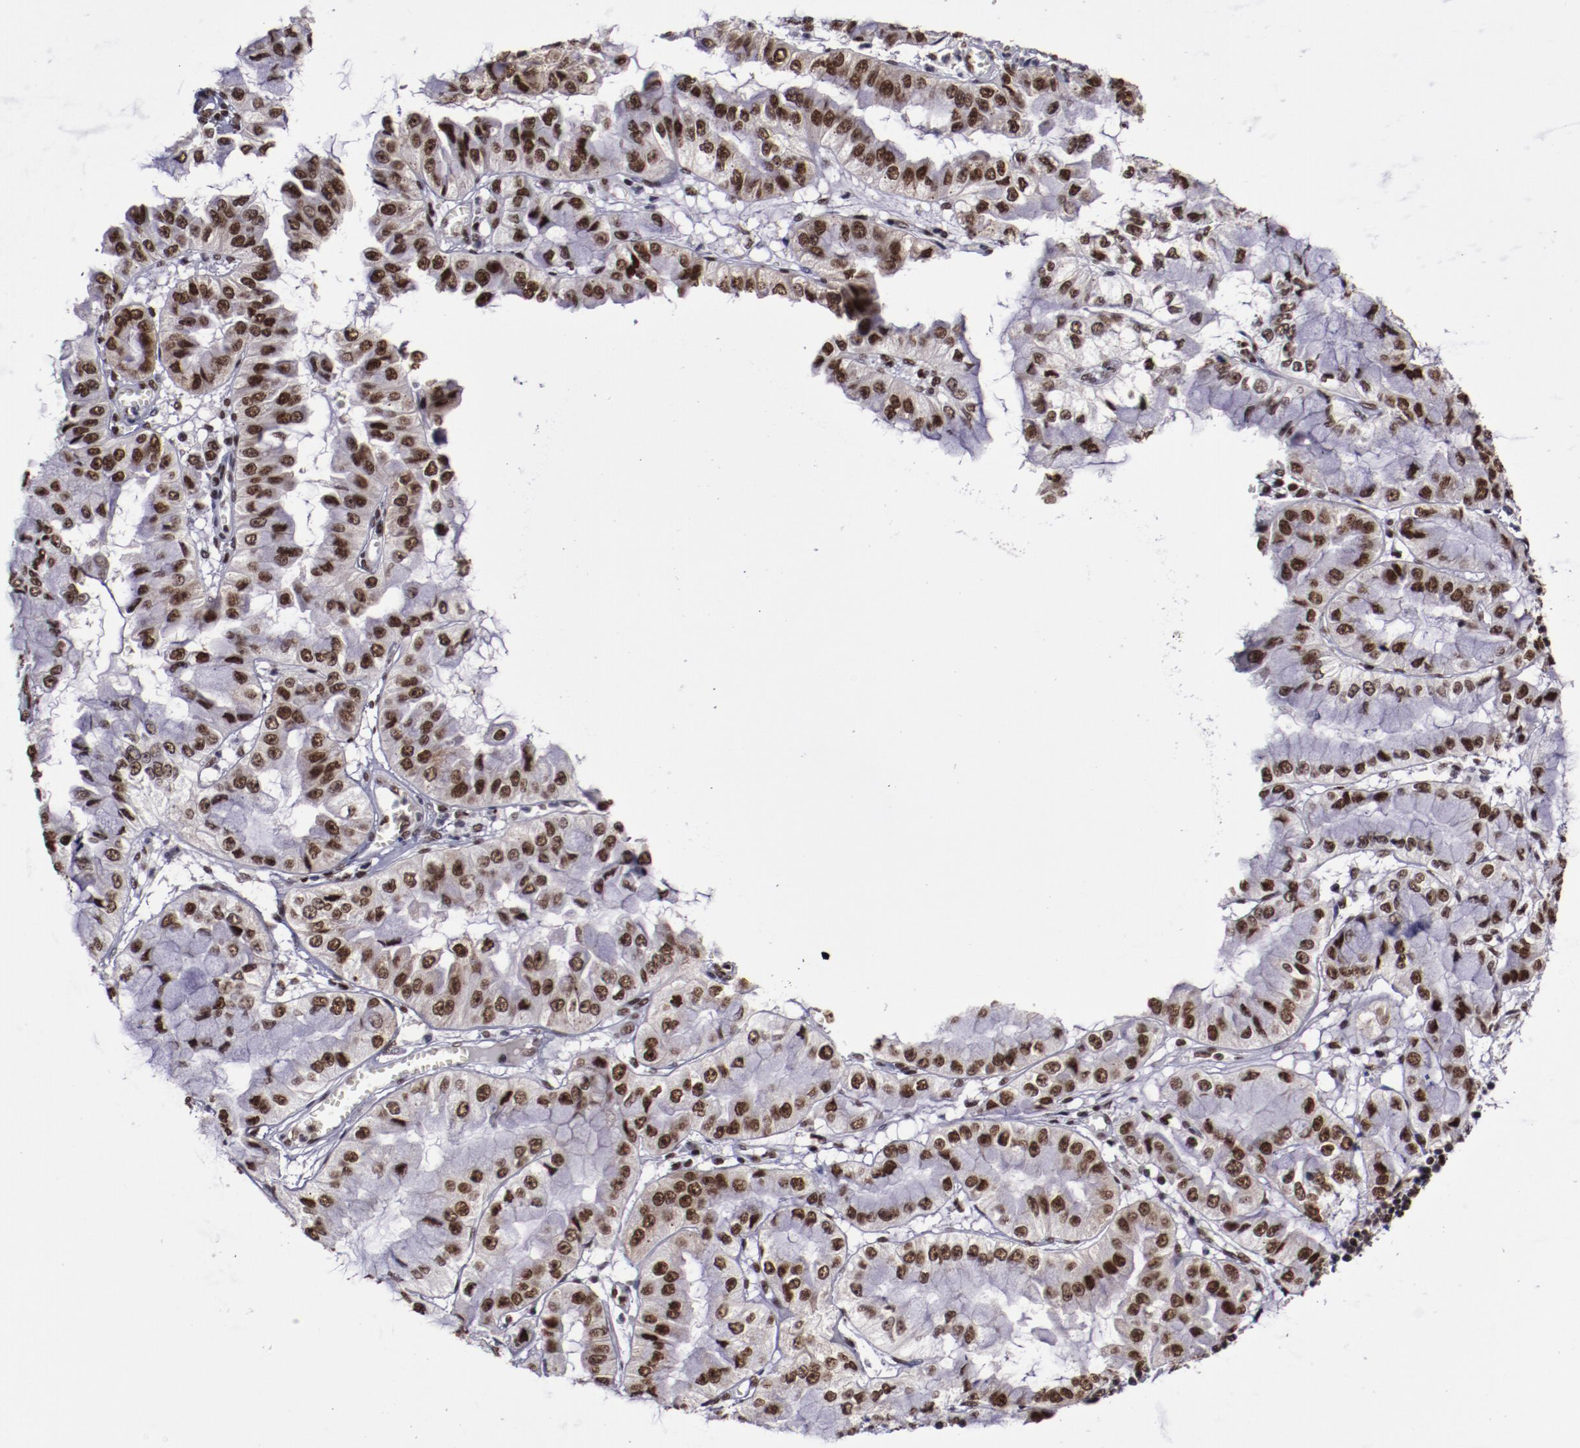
{"staining": {"intensity": "strong", "quantity": ">75%", "location": "nuclear"}, "tissue": "liver cancer", "cell_type": "Tumor cells", "image_type": "cancer", "snomed": [{"axis": "morphology", "description": "Cholangiocarcinoma"}, {"axis": "topography", "description": "Liver"}], "caption": "The immunohistochemical stain highlights strong nuclear positivity in tumor cells of liver cholangiocarcinoma tissue. (IHC, brightfield microscopy, high magnification).", "gene": "ERH", "patient": {"sex": "female", "age": 79}}